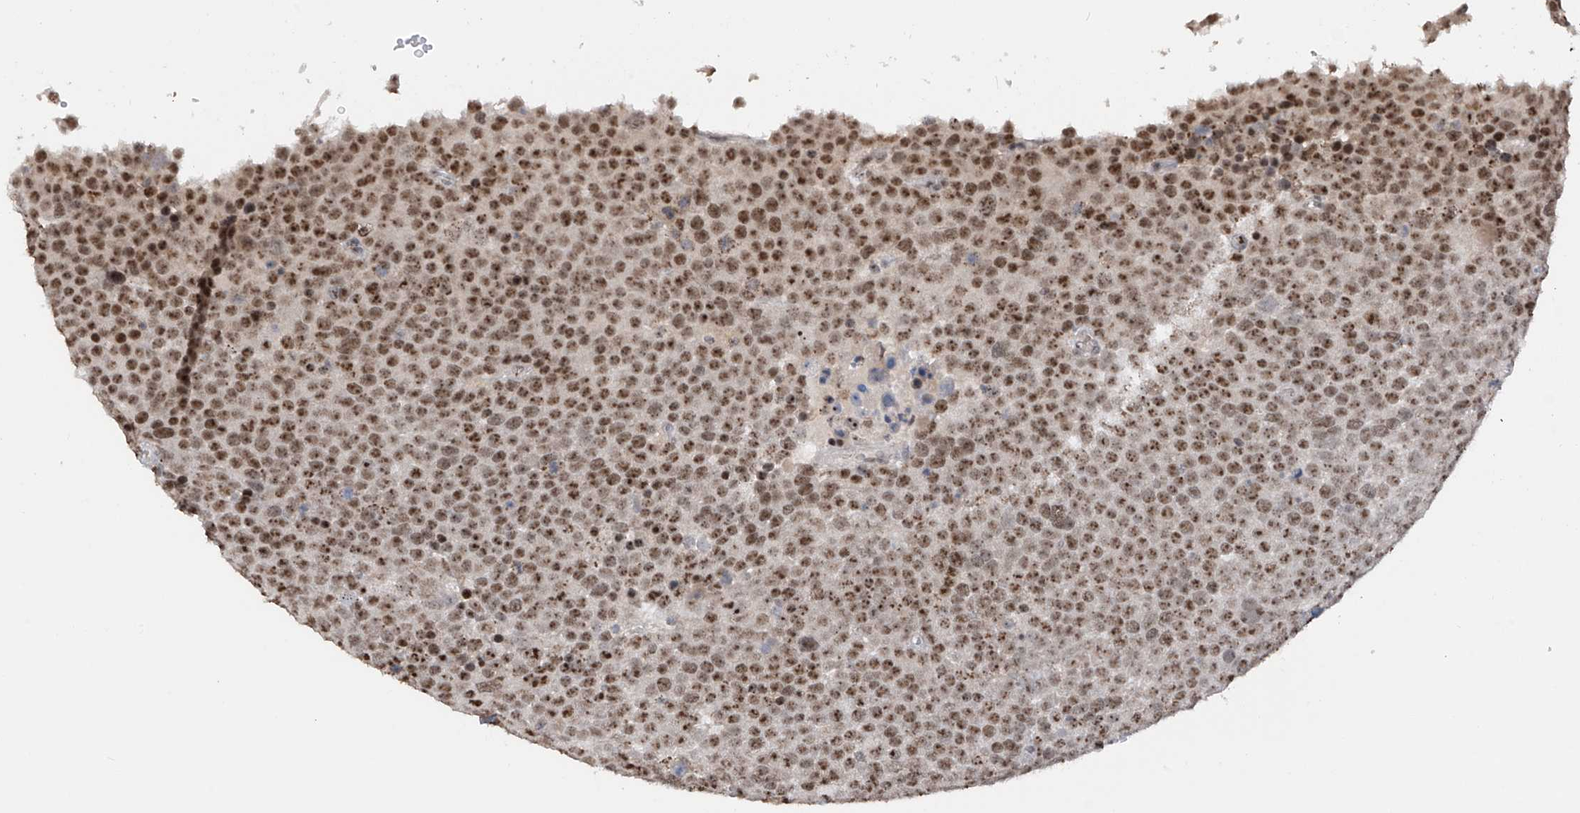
{"staining": {"intensity": "strong", "quantity": ">75%", "location": "nuclear"}, "tissue": "testis cancer", "cell_type": "Tumor cells", "image_type": "cancer", "snomed": [{"axis": "morphology", "description": "Seminoma, NOS"}, {"axis": "topography", "description": "Testis"}], "caption": "The immunohistochemical stain labels strong nuclear positivity in tumor cells of seminoma (testis) tissue. Immunohistochemistry stains the protein in brown and the nuclei are stained blue.", "gene": "C1orf131", "patient": {"sex": "male", "age": 71}}